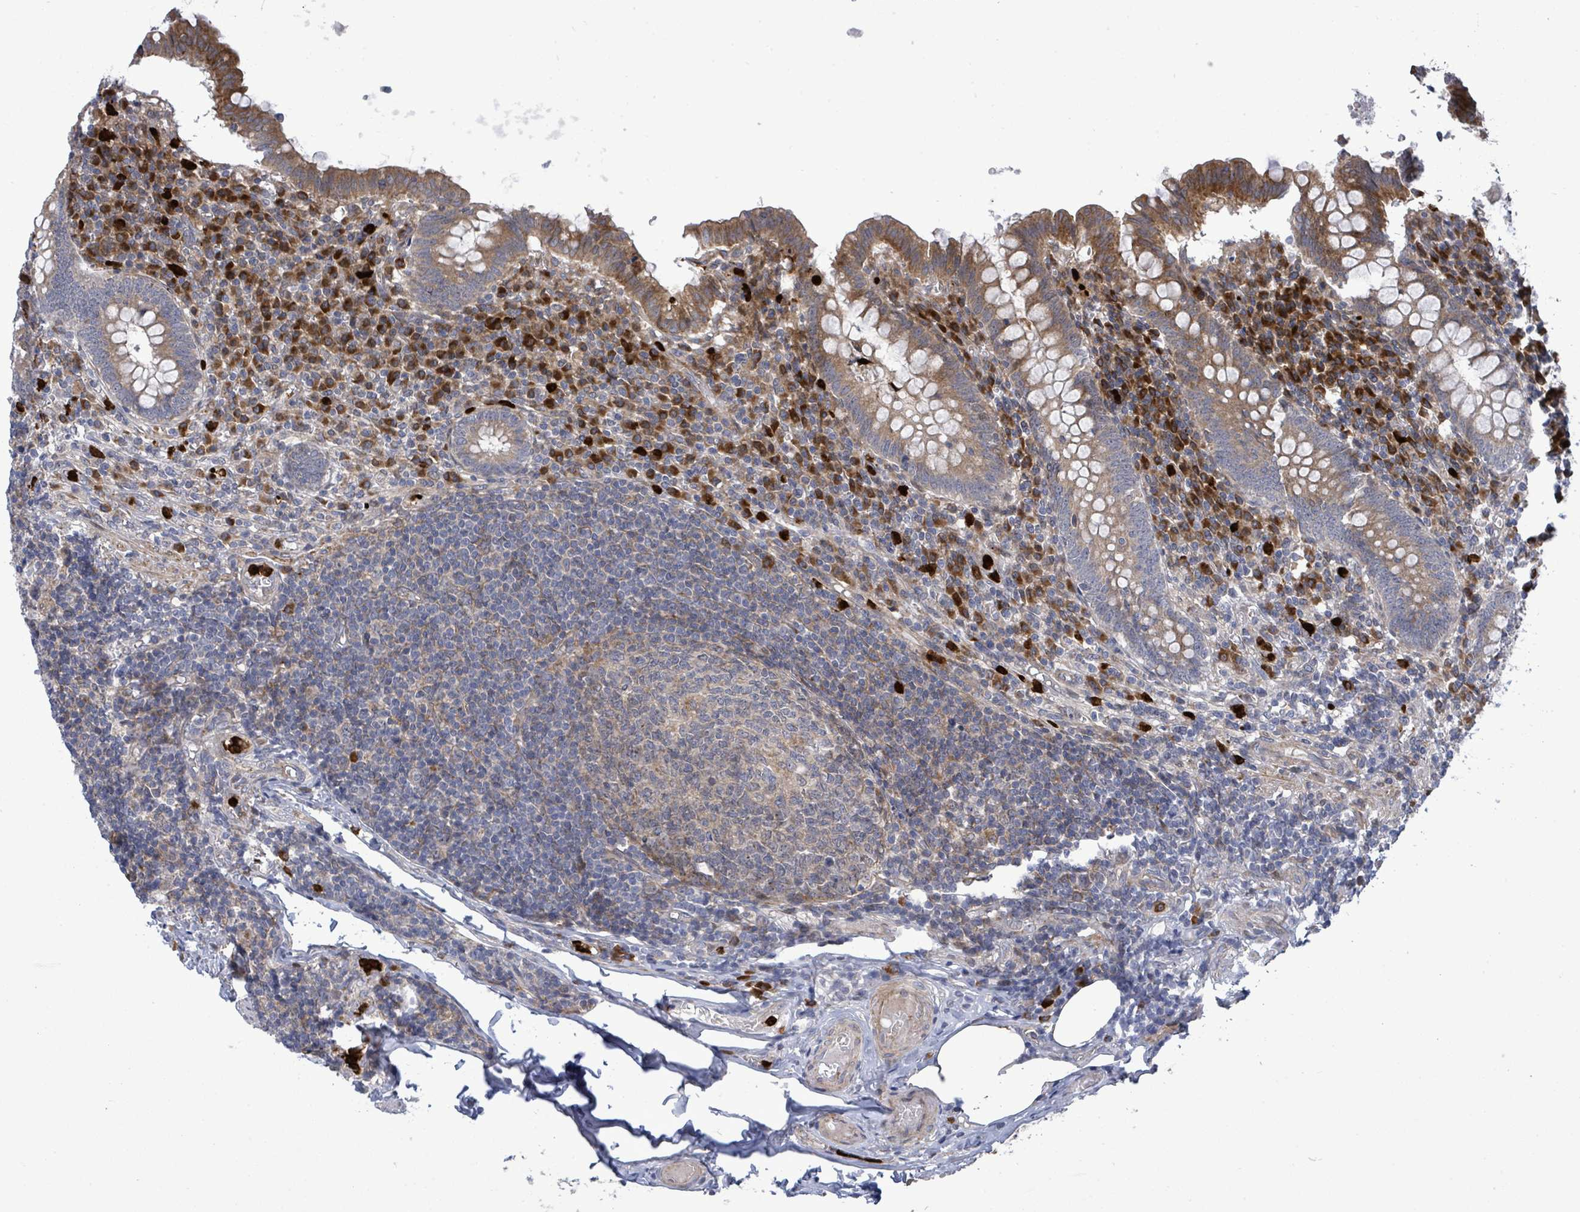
{"staining": {"intensity": "moderate", "quantity": ">75%", "location": "cytoplasmic/membranous"}, "tissue": "appendix", "cell_type": "Glandular cells", "image_type": "normal", "snomed": [{"axis": "morphology", "description": "Normal tissue, NOS"}, {"axis": "topography", "description": "Appendix"}], "caption": "Immunohistochemical staining of unremarkable human appendix shows moderate cytoplasmic/membranous protein staining in about >75% of glandular cells. (DAB (3,3'-diaminobenzidine) IHC, brown staining for protein, blue staining for nuclei).", "gene": "SAR1A", "patient": {"sex": "male", "age": 83}}